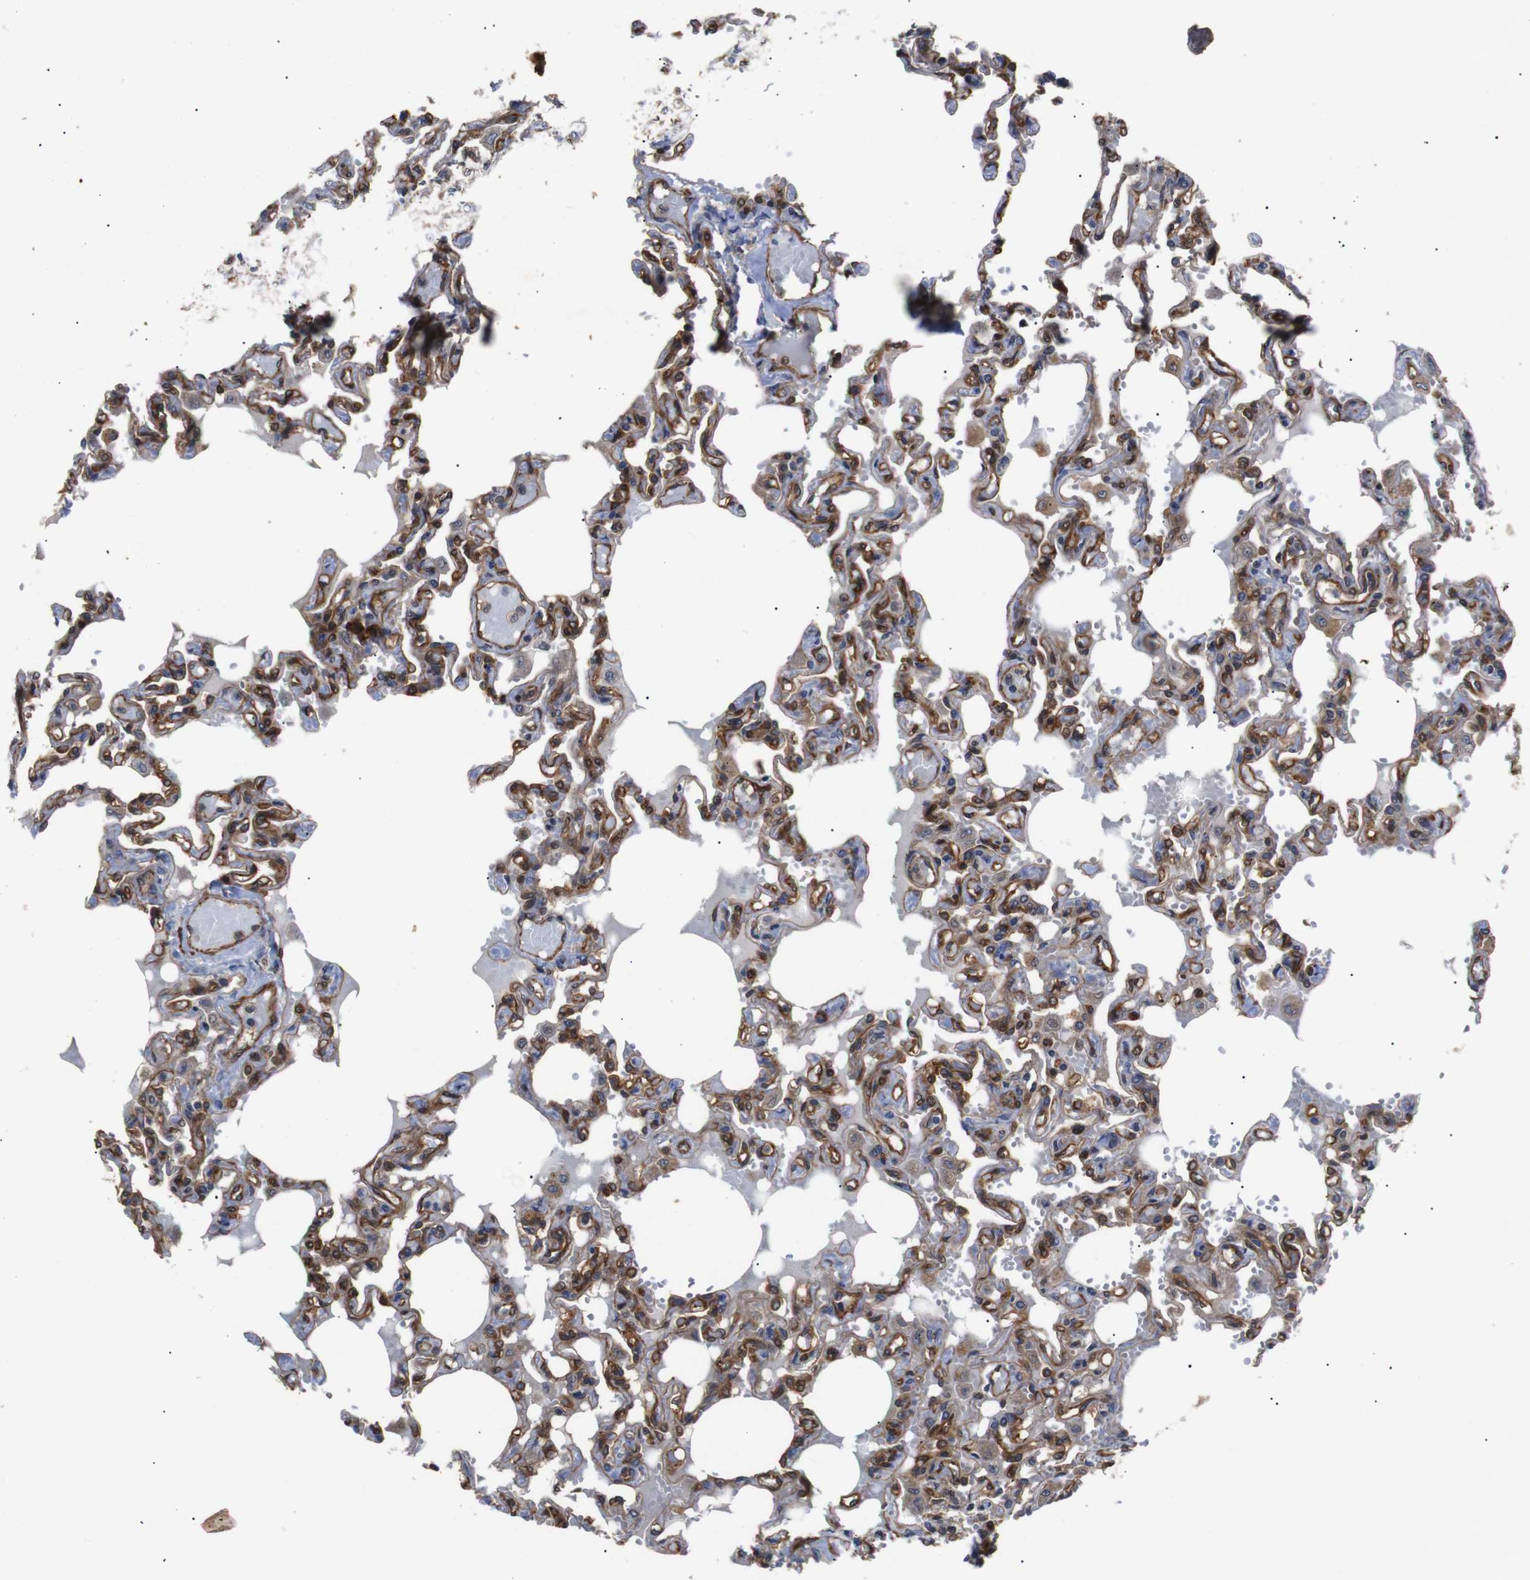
{"staining": {"intensity": "moderate", "quantity": ">75%", "location": "cytoplasmic/membranous"}, "tissue": "lung", "cell_type": "Alveolar cells", "image_type": "normal", "snomed": [{"axis": "morphology", "description": "Normal tissue, NOS"}, {"axis": "topography", "description": "Lung"}], "caption": "The micrograph shows staining of normal lung, revealing moderate cytoplasmic/membranous protein positivity (brown color) within alveolar cells. The staining was performed using DAB, with brown indicating positive protein expression. Nuclei are stained blue with hematoxylin.", "gene": "PAWR", "patient": {"sex": "male", "age": 21}}